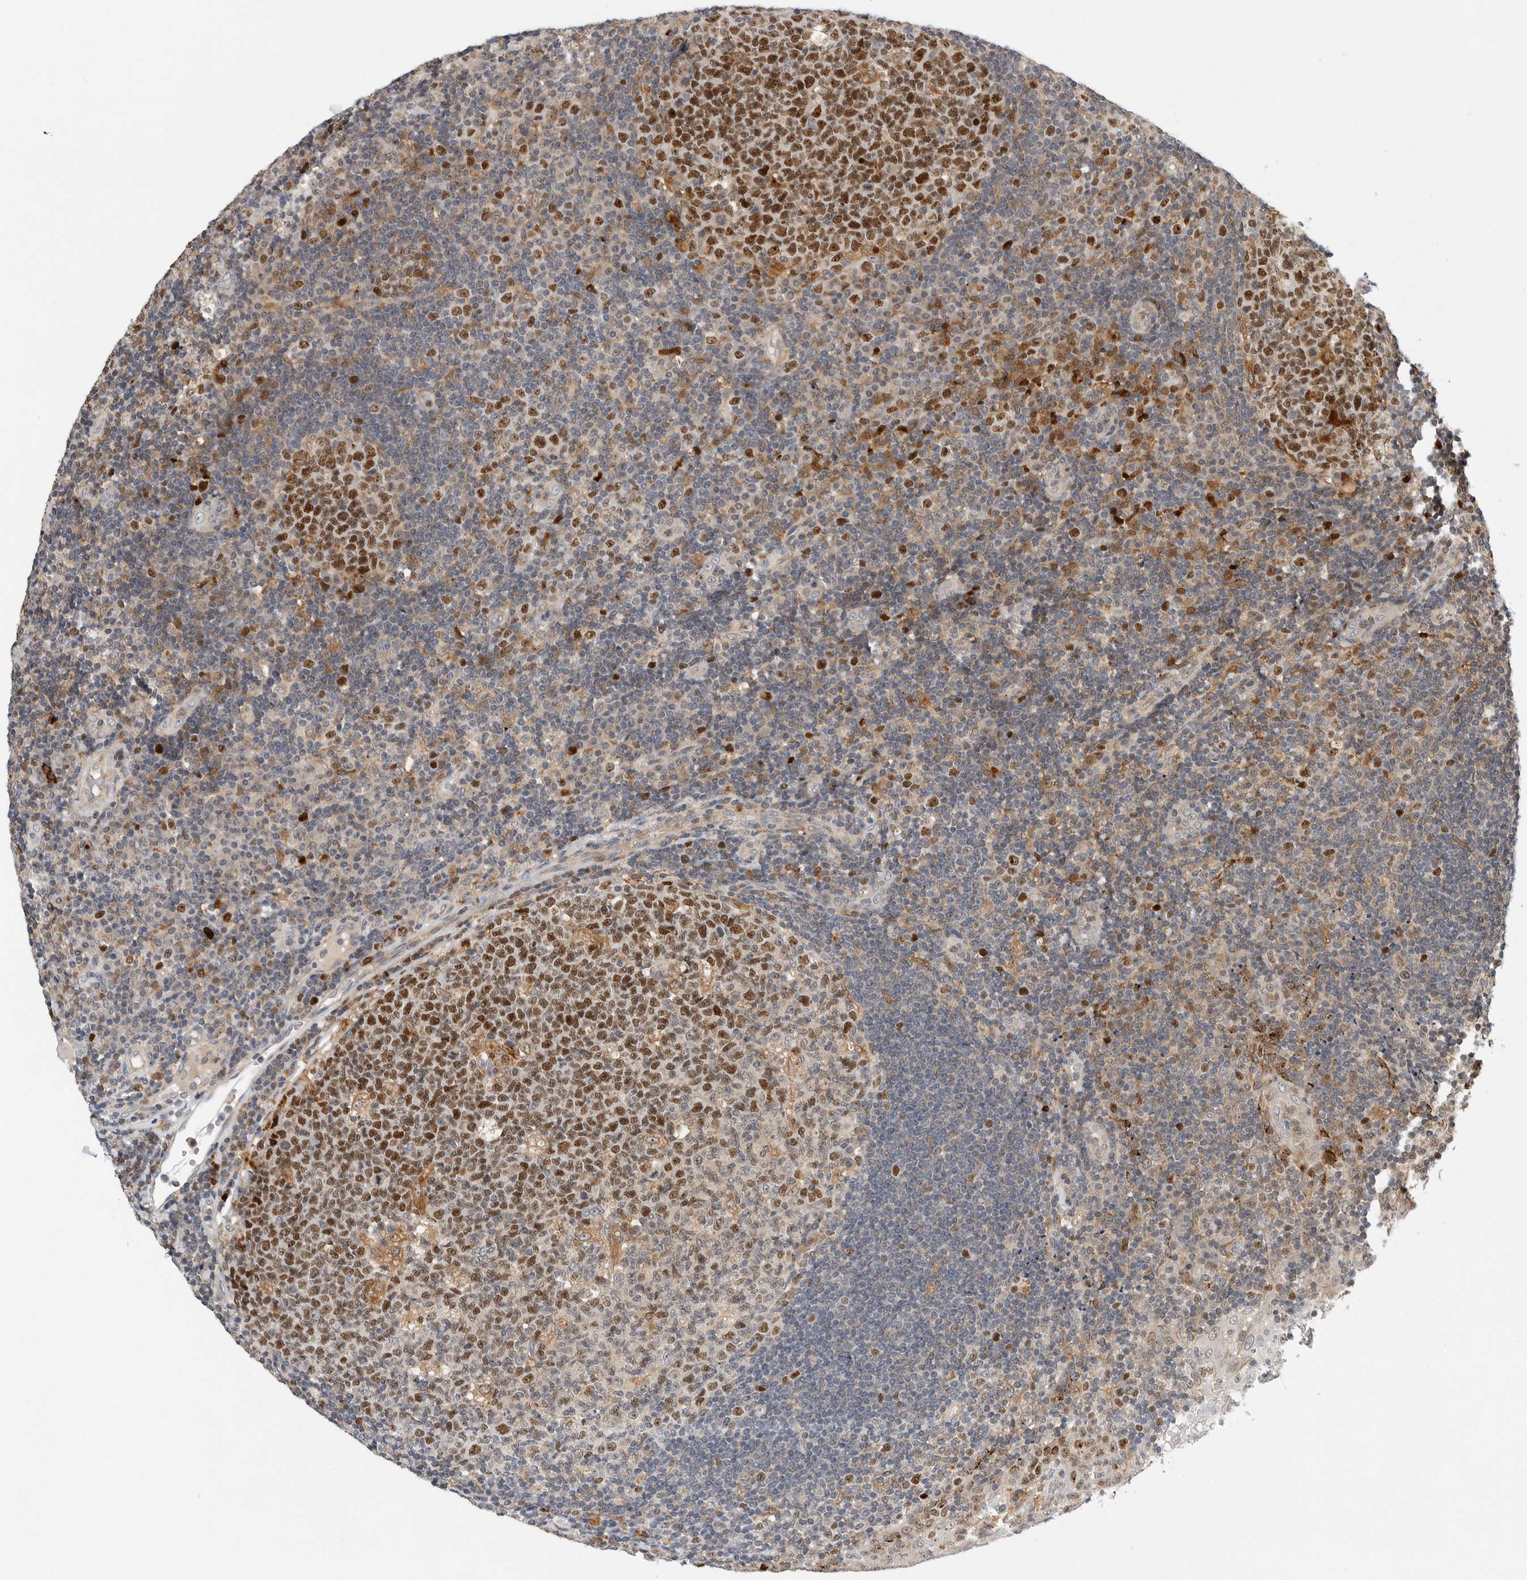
{"staining": {"intensity": "strong", "quantity": ">75%", "location": "nuclear"}, "tissue": "tonsil", "cell_type": "Germinal center cells", "image_type": "normal", "snomed": [{"axis": "morphology", "description": "Normal tissue, NOS"}, {"axis": "topography", "description": "Tonsil"}], "caption": "A high amount of strong nuclear positivity is present in about >75% of germinal center cells in benign tonsil.", "gene": "CSNK1G3", "patient": {"sex": "female", "age": 40}}